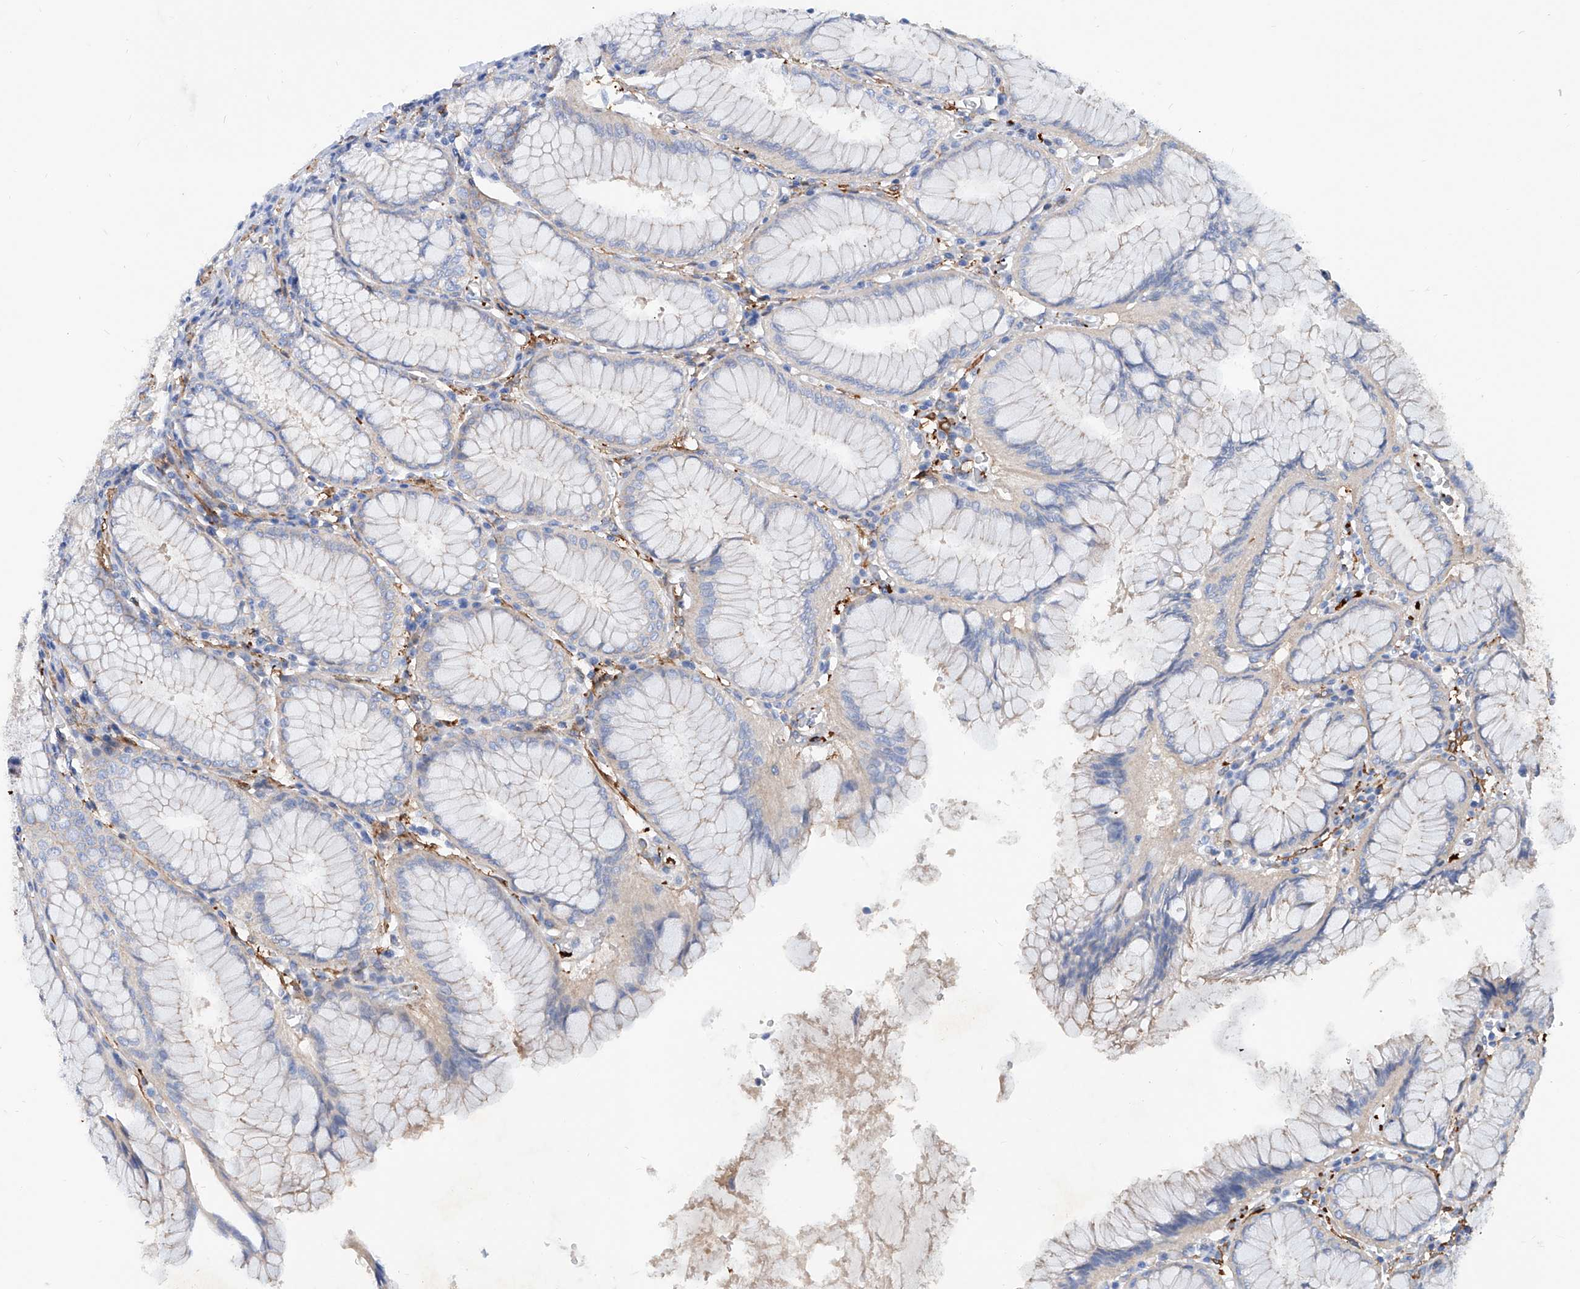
{"staining": {"intensity": "moderate", "quantity": "<25%", "location": "cytoplasmic/membranous"}, "tissue": "stomach", "cell_type": "Glandular cells", "image_type": "normal", "snomed": [{"axis": "morphology", "description": "Normal tissue, NOS"}, {"axis": "topography", "description": "Stomach, lower"}], "caption": "Immunohistochemistry (IHC) histopathology image of benign human stomach stained for a protein (brown), which shows low levels of moderate cytoplasmic/membranous expression in about <25% of glandular cells.", "gene": "TAS2R60", "patient": {"sex": "female", "age": 56}}